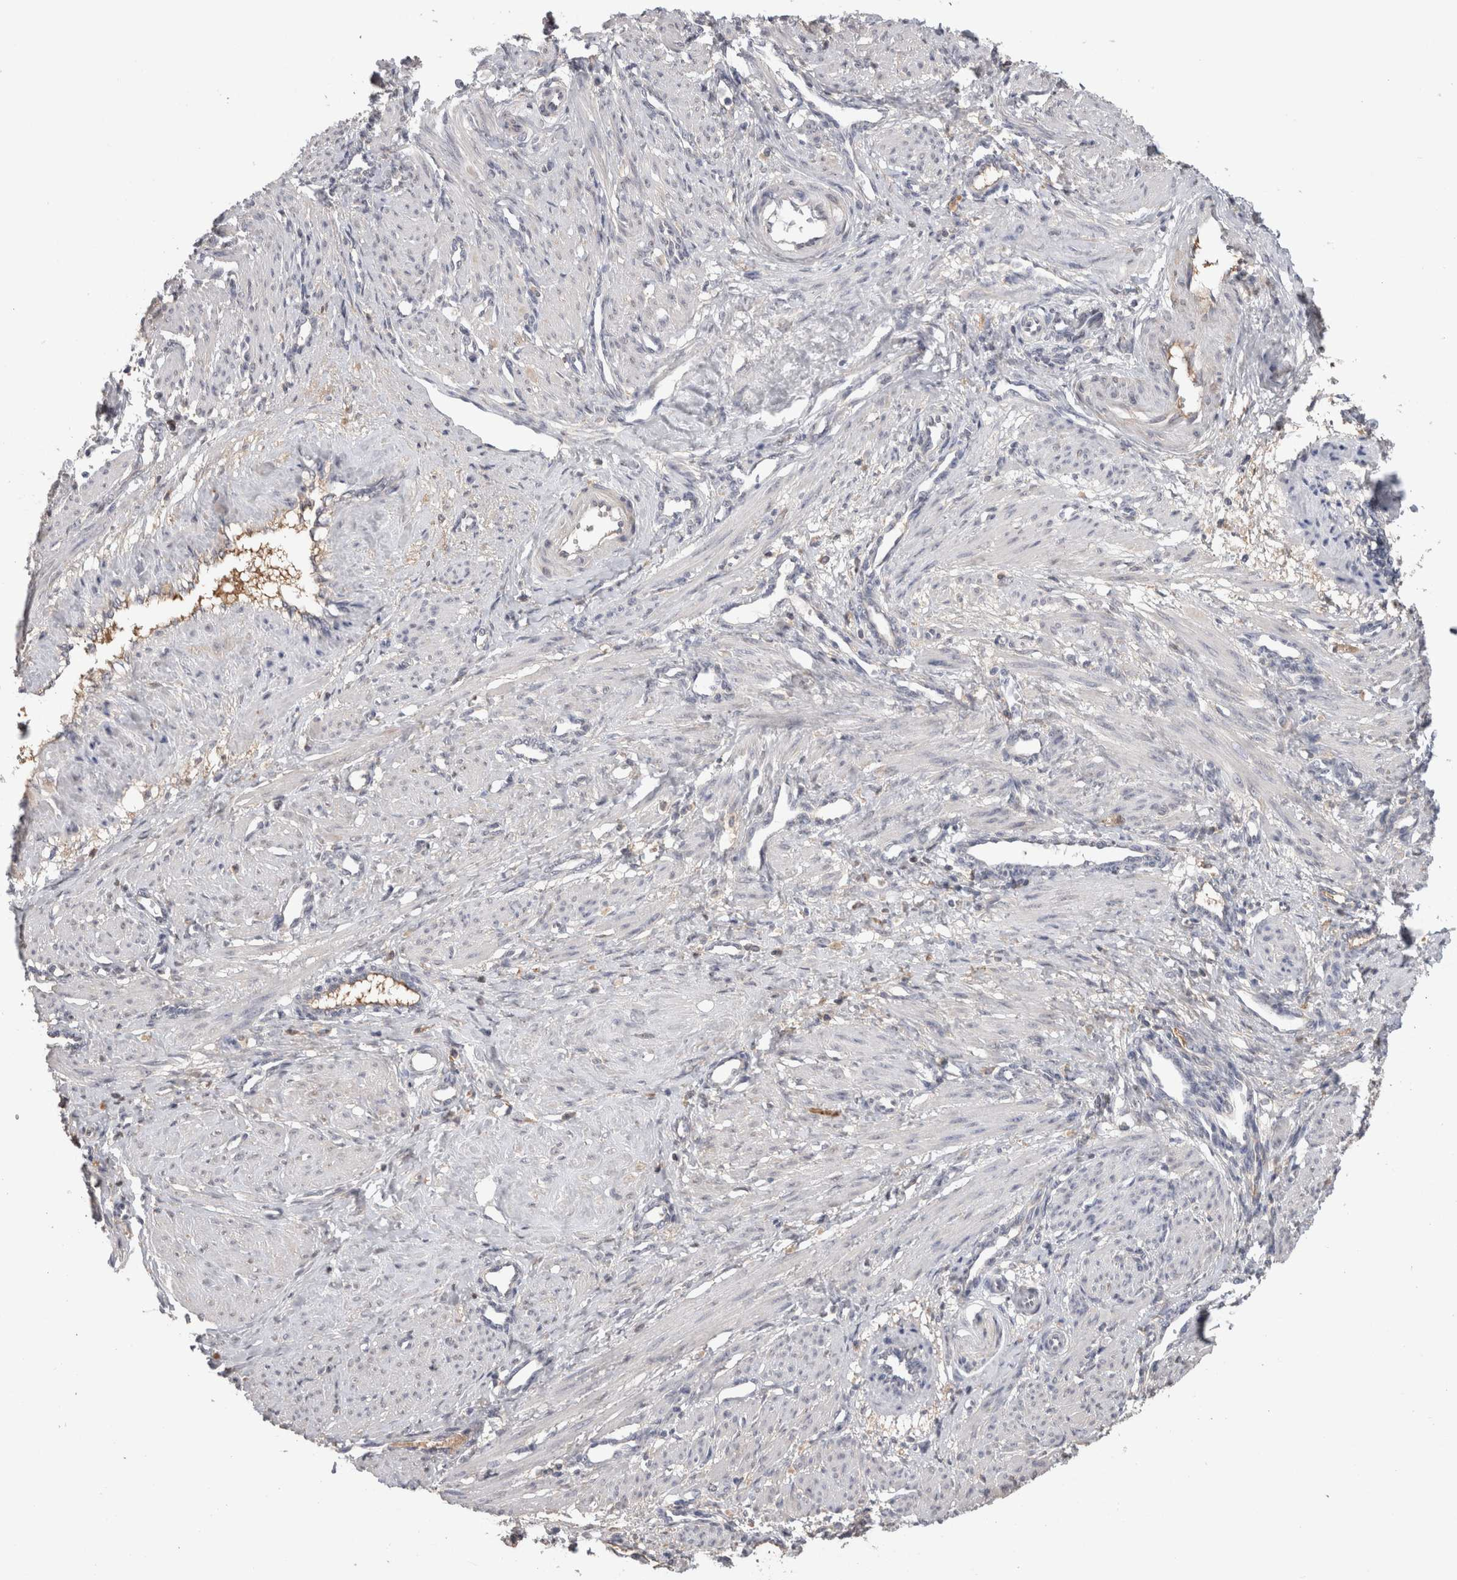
{"staining": {"intensity": "negative", "quantity": "none", "location": "none"}, "tissue": "smooth muscle", "cell_type": "Smooth muscle cells", "image_type": "normal", "snomed": [{"axis": "morphology", "description": "Normal tissue, NOS"}, {"axis": "topography", "description": "Endometrium"}], "caption": "Immunohistochemistry image of unremarkable smooth muscle stained for a protein (brown), which exhibits no expression in smooth muscle cells. (DAB (3,3'-diaminobenzidine) IHC, high magnification).", "gene": "PPP3CC", "patient": {"sex": "female", "age": 33}}